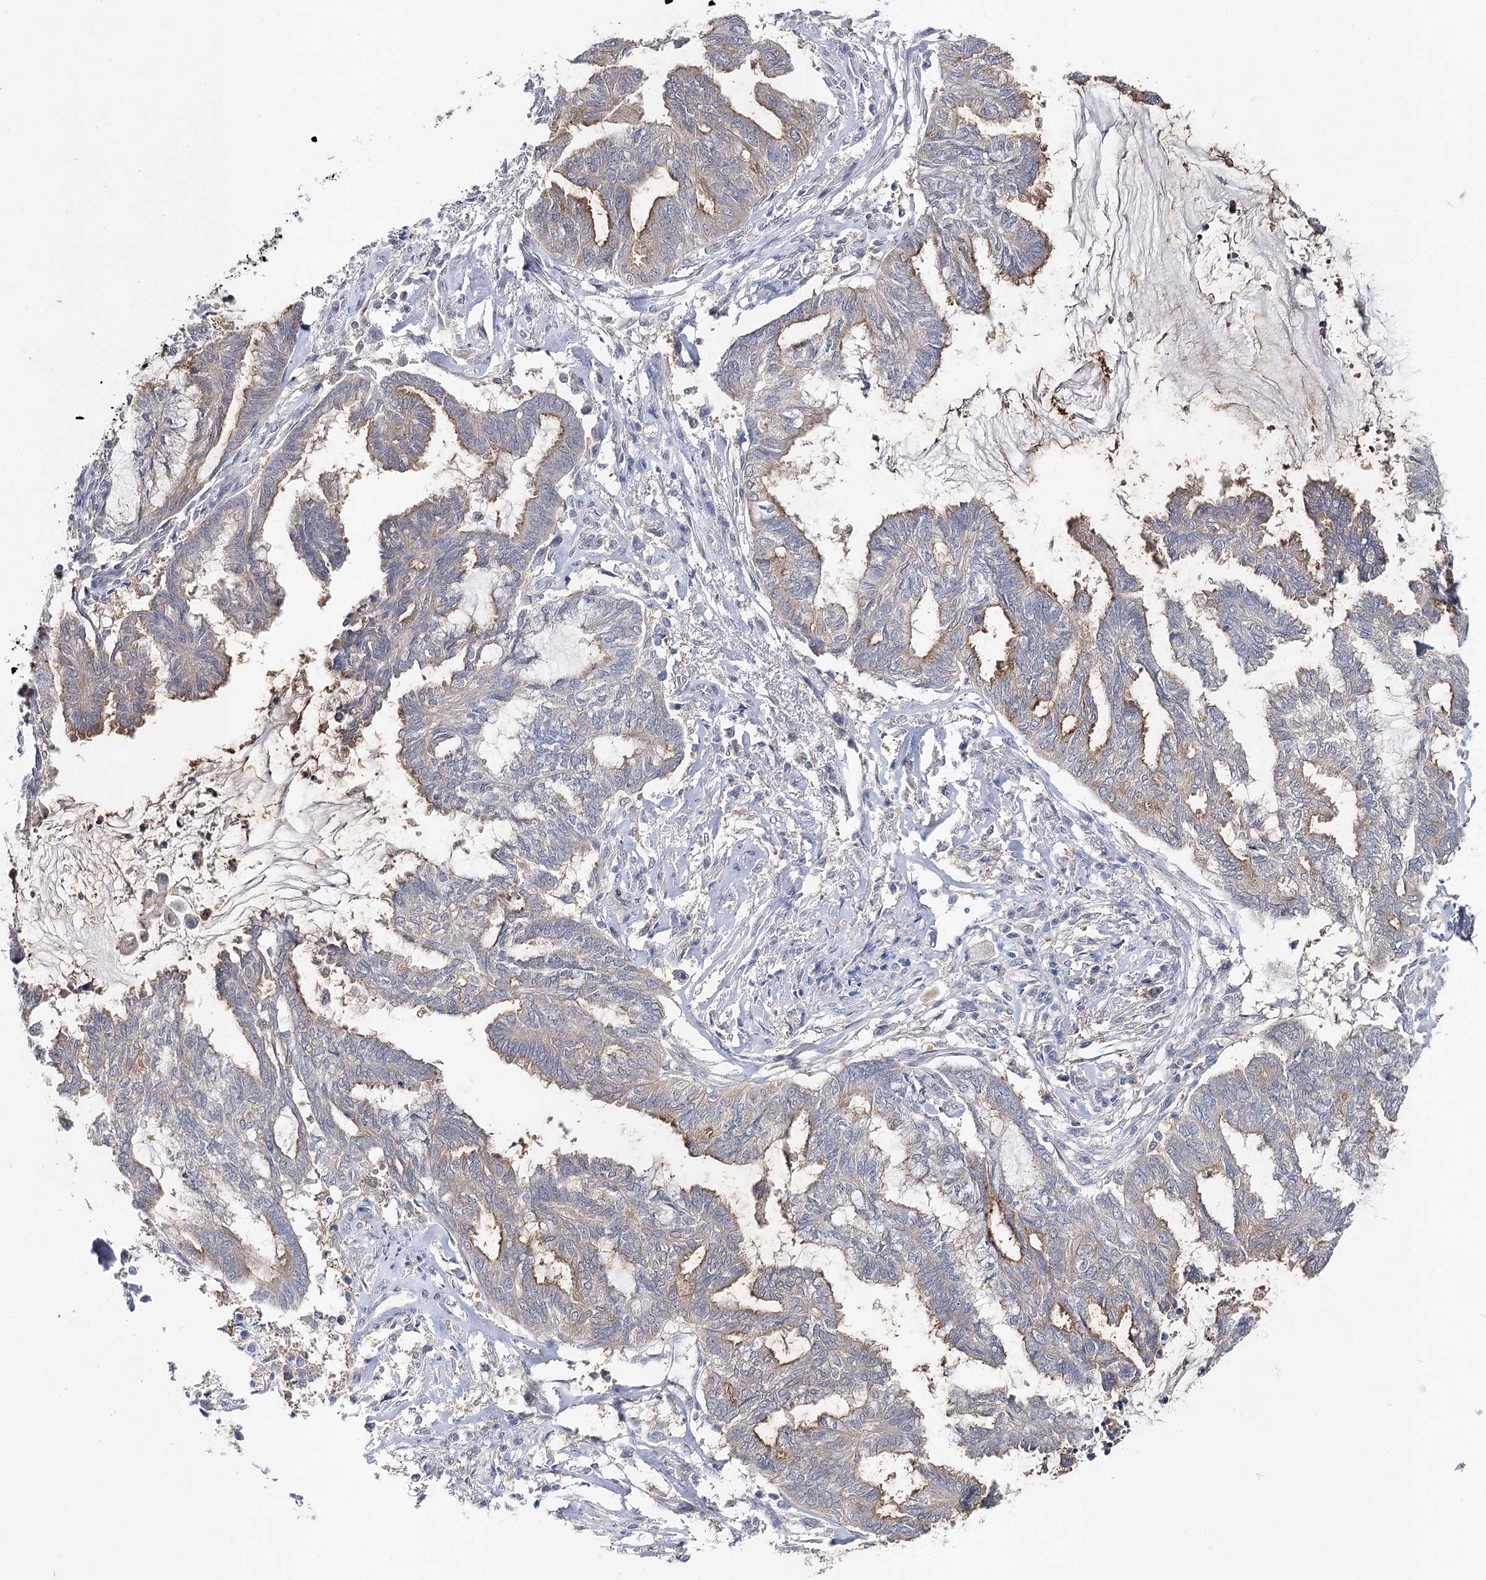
{"staining": {"intensity": "moderate", "quantity": "<25%", "location": "cytoplasmic/membranous"}, "tissue": "endometrial cancer", "cell_type": "Tumor cells", "image_type": "cancer", "snomed": [{"axis": "morphology", "description": "Adenocarcinoma, NOS"}, {"axis": "topography", "description": "Endometrium"}], "caption": "Tumor cells demonstrate low levels of moderate cytoplasmic/membranous positivity in approximately <25% of cells in human endometrial adenocarcinoma.", "gene": "UGP2", "patient": {"sex": "female", "age": 86}}